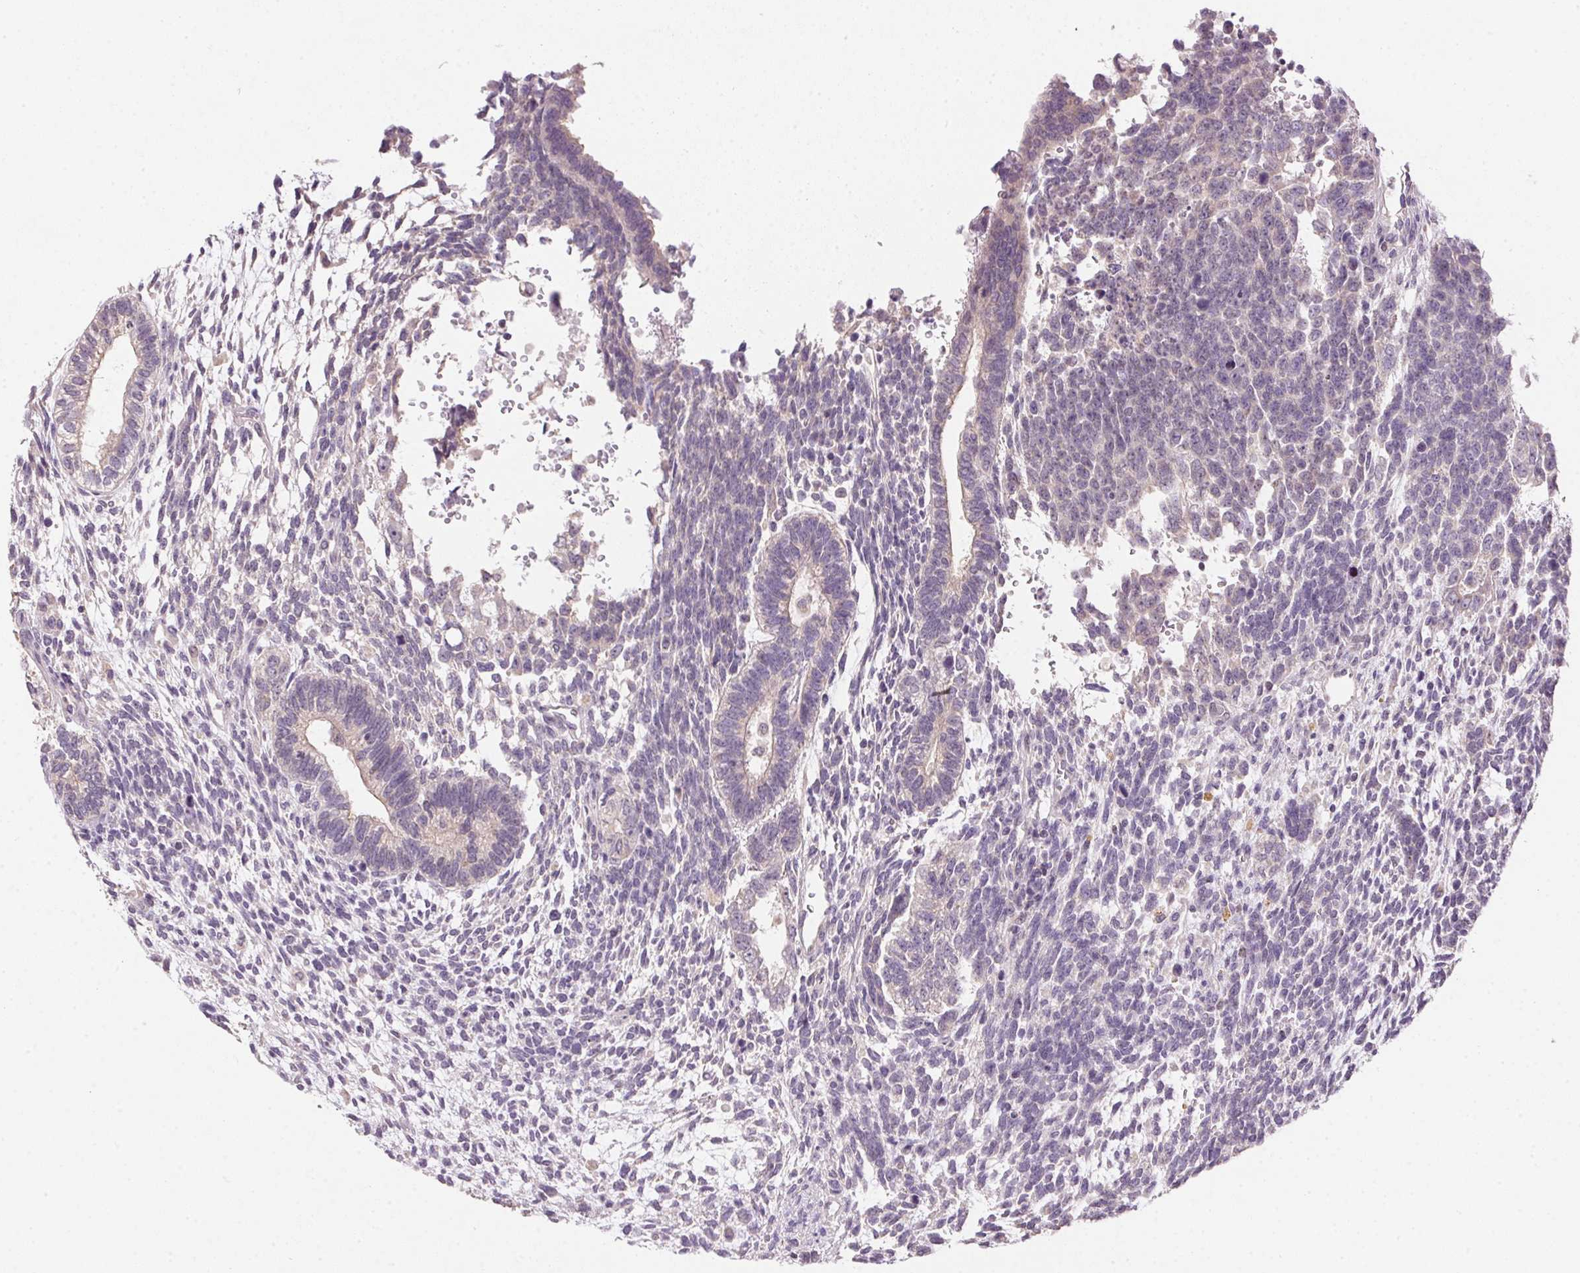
{"staining": {"intensity": "negative", "quantity": "none", "location": "none"}, "tissue": "testis cancer", "cell_type": "Tumor cells", "image_type": "cancer", "snomed": [{"axis": "morphology", "description": "Carcinoma, Embryonal, NOS"}, {"axis": "topography", "description": "Testis"}], "caption": "DAB (3,3'-diaminobenzidine) immunohistochemical staining of embryonal carcinoma (testis) exhibits no significant positivity in tumor cells.", "gene": "SPACA9", "patient": {"sex": "male", "age": 23}}